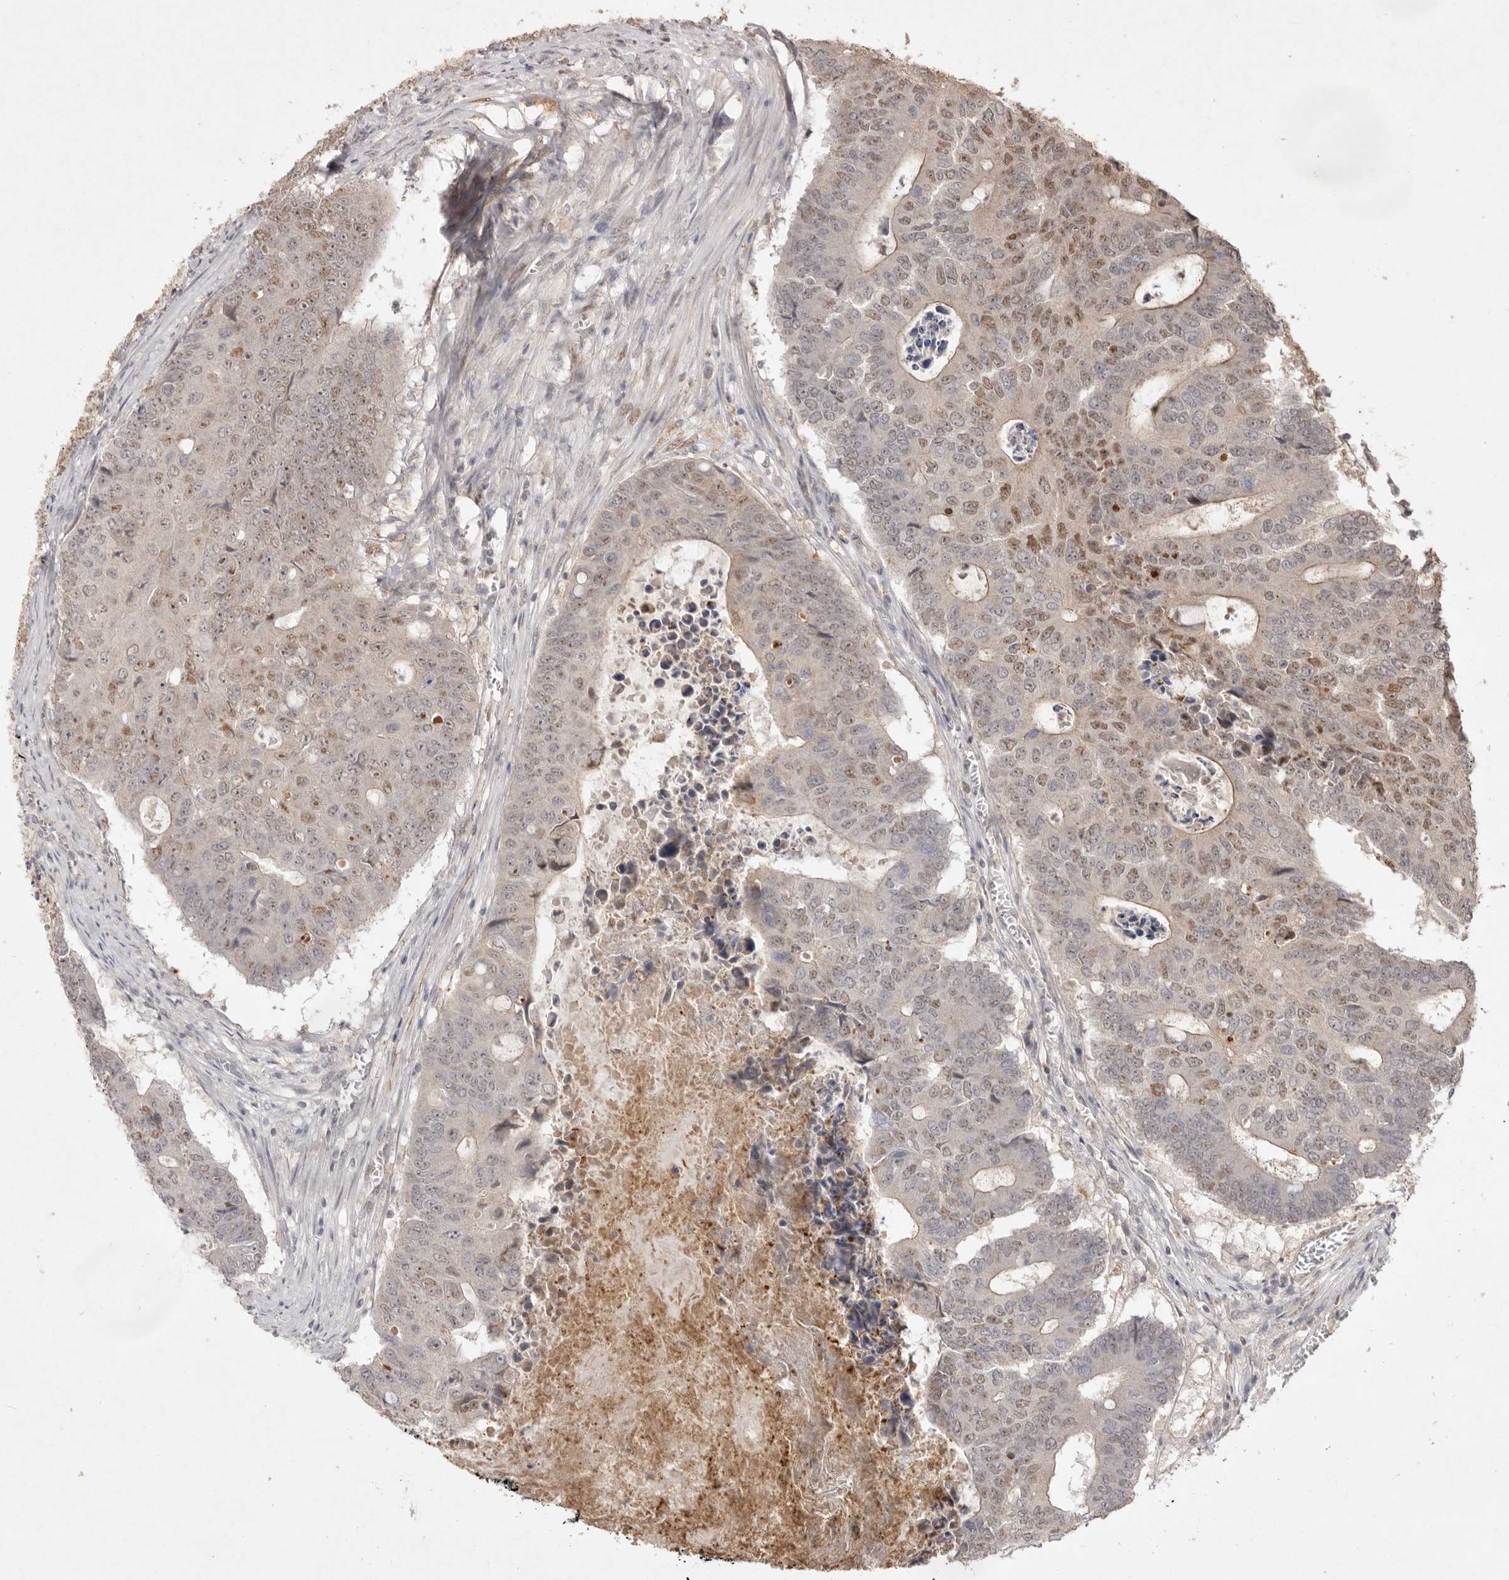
{"staining": {"intensity": "moderate", "quantity": "25%-75%", "location": "nuclear"}, "tissue": "colorectal cancer", "cell_type": "Tumor cells", "image_type": "cancer", "snomed": [{"axis": "morphology", "description": "Adenocarcinoma, NOS"}, {"axis": "topography", "description": "Colon"}], "caption": "Protein expression analysis of adenocarcinoma (colorectal) displays moderate nuclear positivity in about 25%-75% of tumor cells.", "gene": "TADA1", "patient": {"sex": "male", "age": 87}}